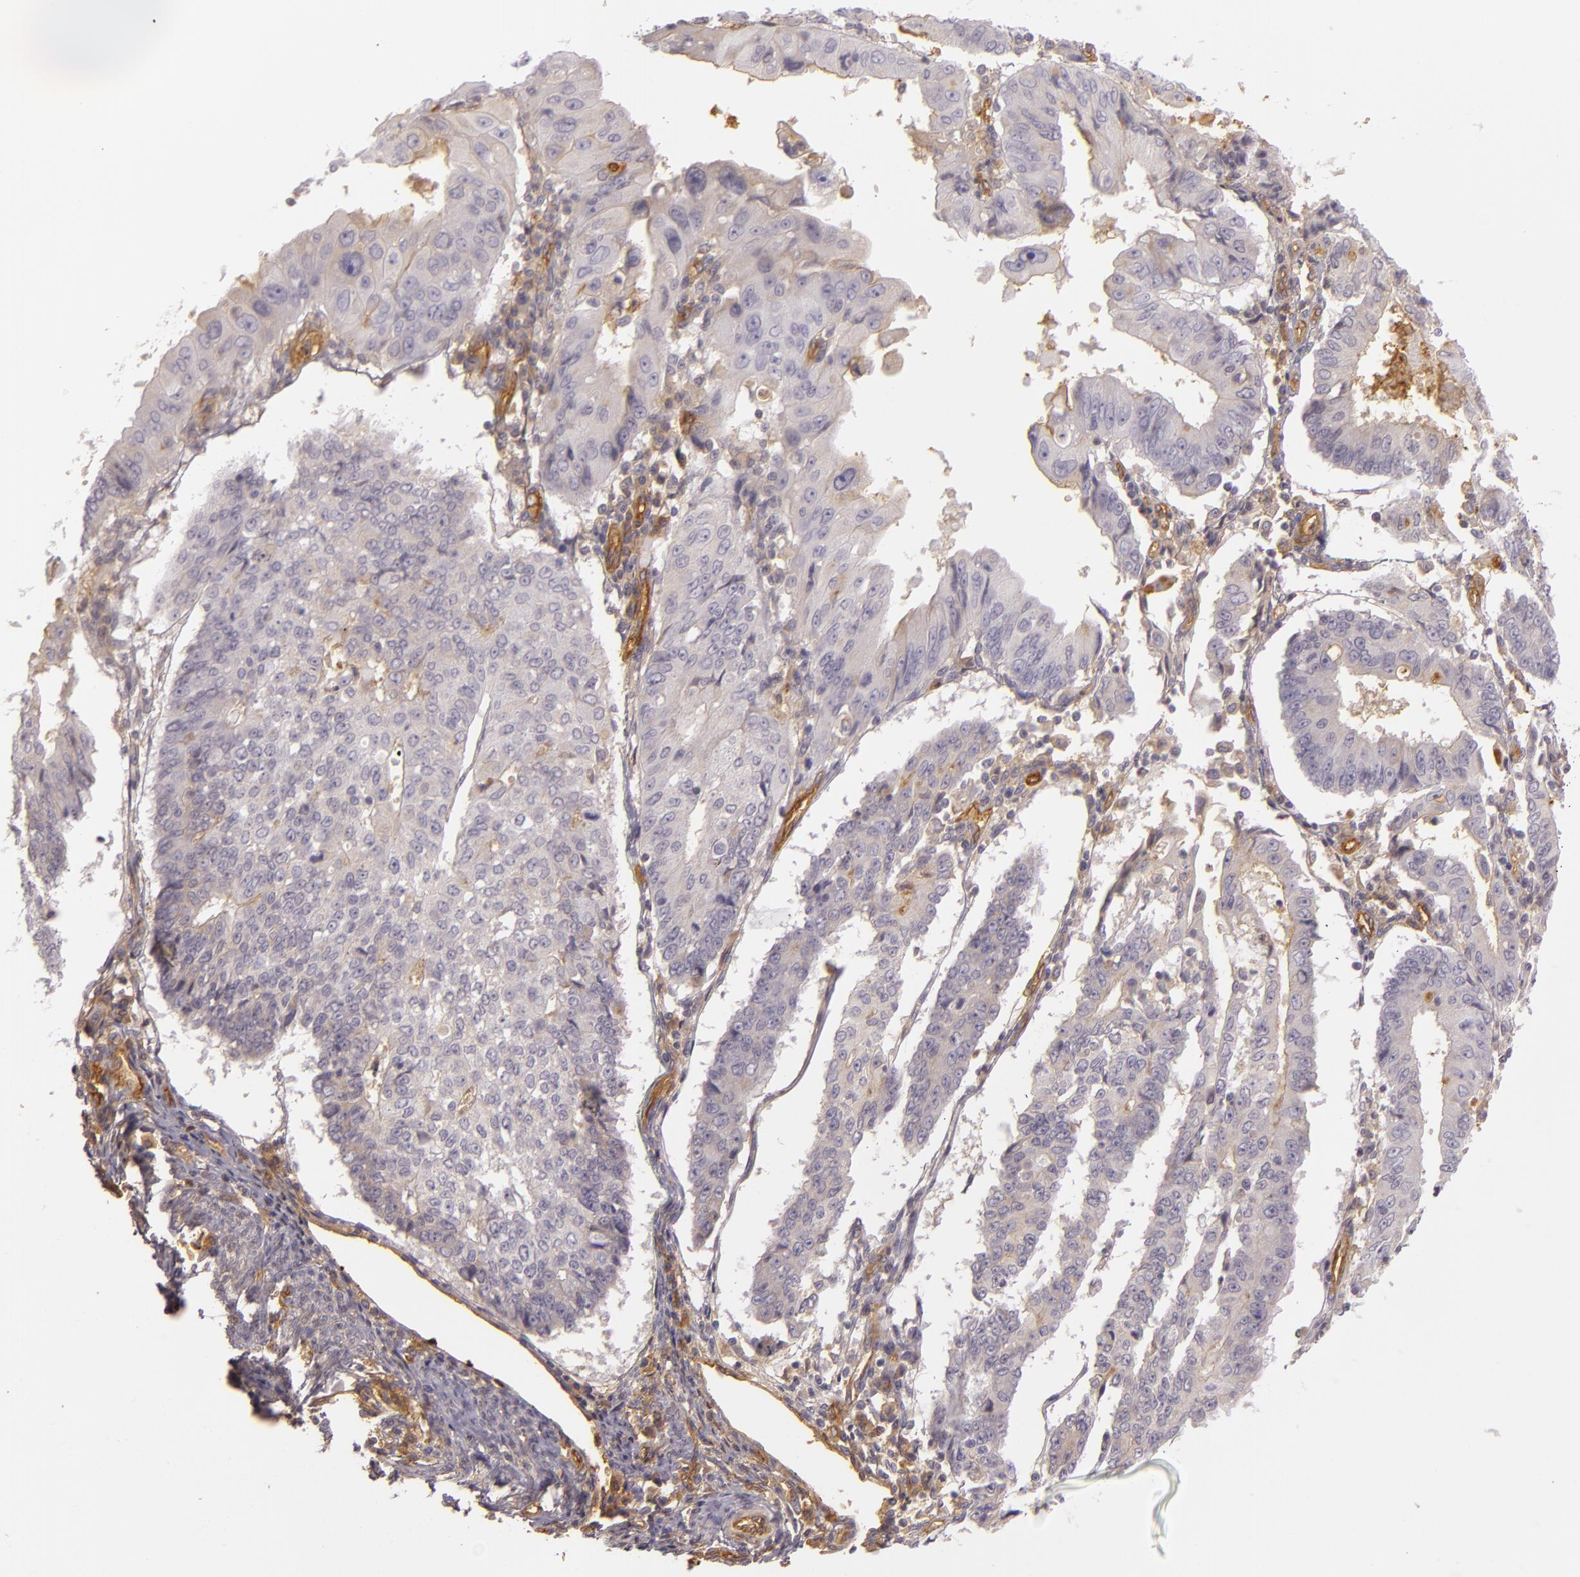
{"staining": {"intensity": "negative", "quantity": "none", "location": "none"}, "tissue": "endometrial cancer", "cell_type": "Tumor cells", "image_type": "cancer", "snomed": [{"axis": "morphology", "description": "Adenocarcinoma, NOS"}, {"axis": "topography", "description": "Endometrium"}], "caption": "Tumor cells are negative for brown protein staining in adenocarcinoma (endometrial).", "gene": "CD59", "patient": {"sex": "female", "age": 75}}